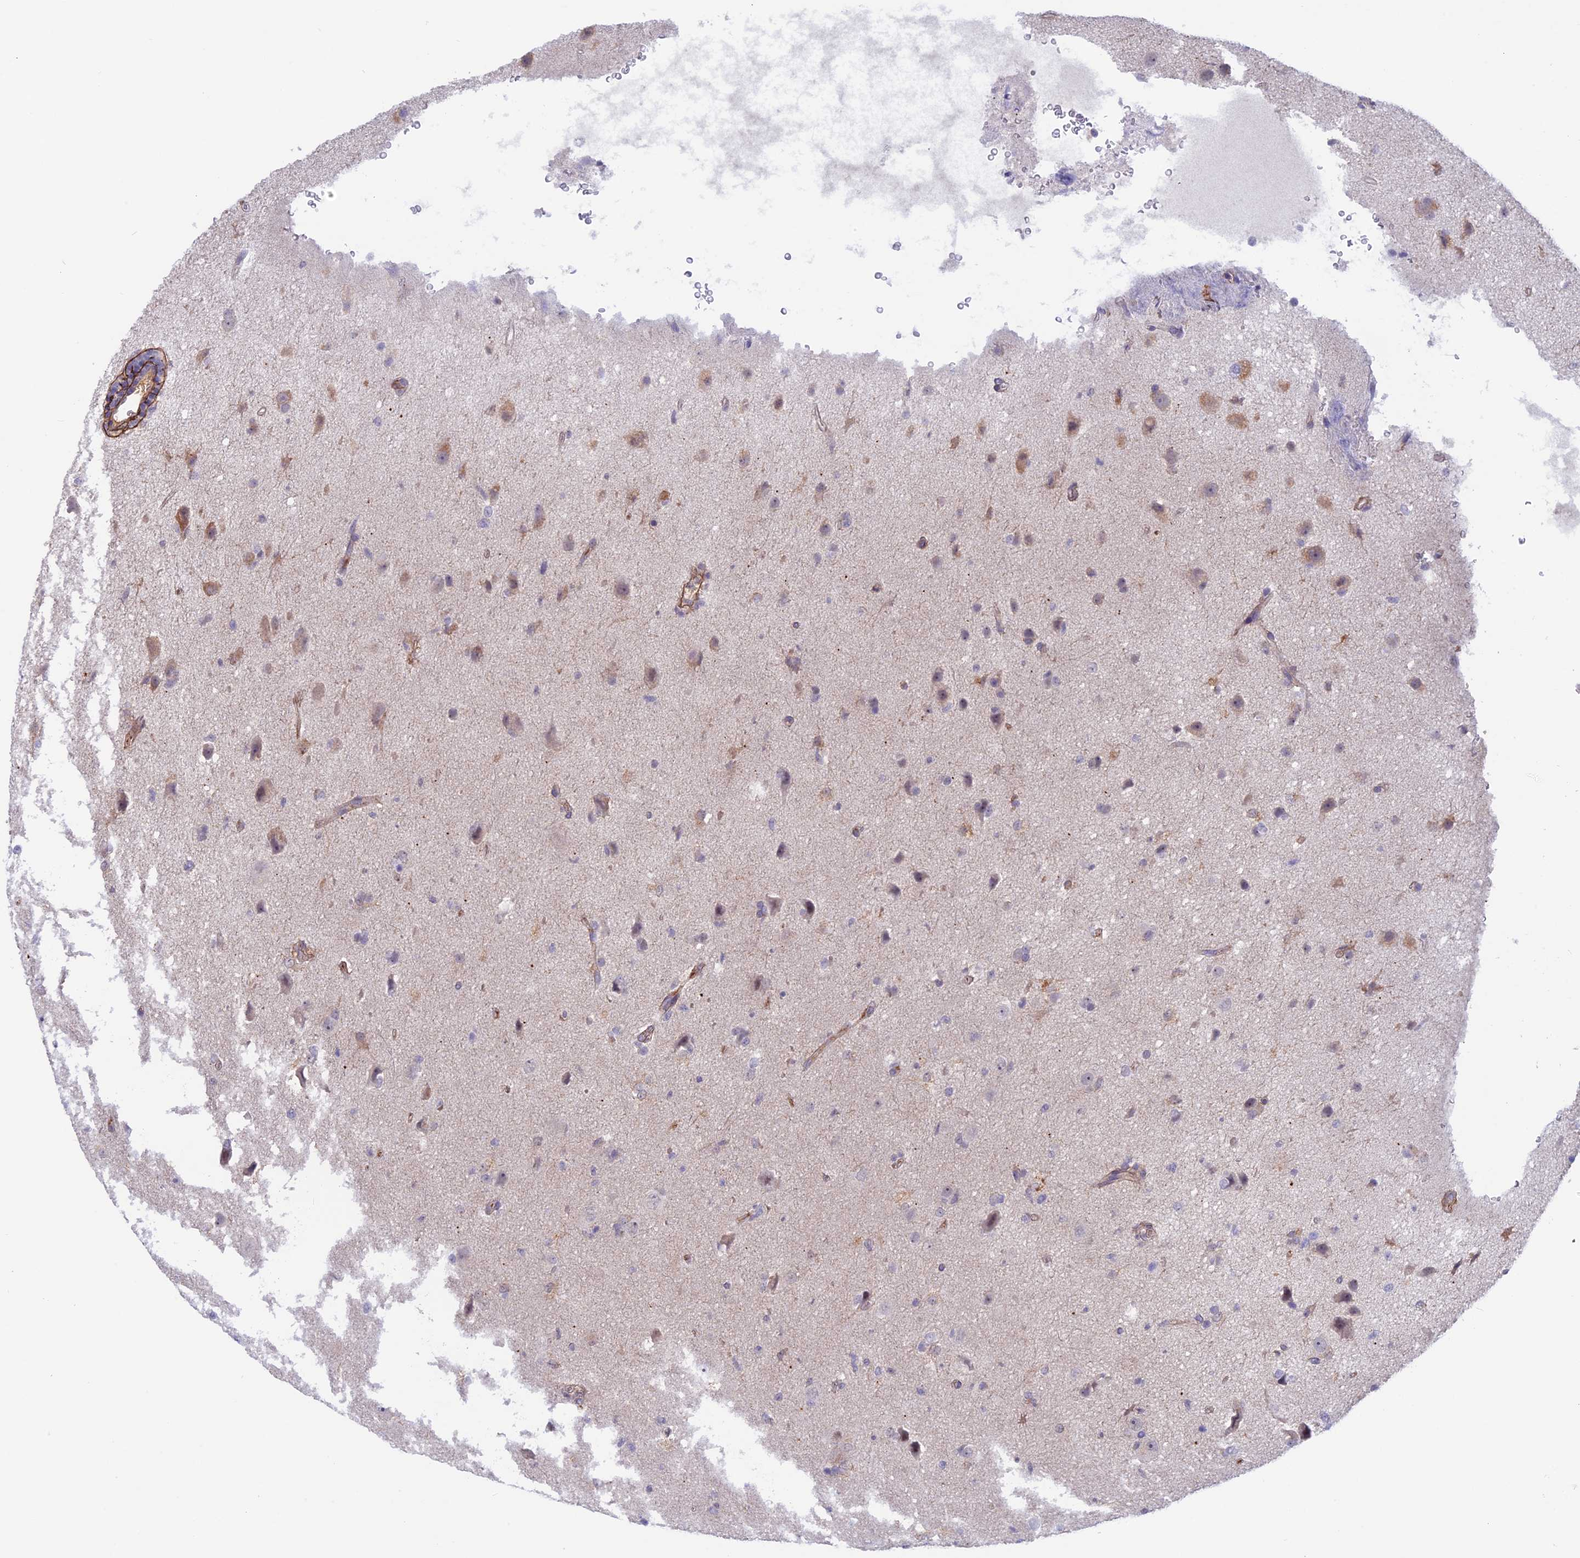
{"staining": {"intensity": "weak", "quantity": "<25%", "location": "cytoplasmic/membranous"}, "tissue": "glioma", "cell_type": "Tumor cells", "image_type": "cancer", "snomed": [{"axis": "morphology", "description": "Glioma, malignant, High grade"}, {"axis": "topography", "description": "Brain"}], "caption": "High-grade glioma (malignant) was stained to show a protein in brown. There is no significant positivity in tumor cells.", "gene": "COL4A3", "patient": {"sex": "female", "age": 57}}